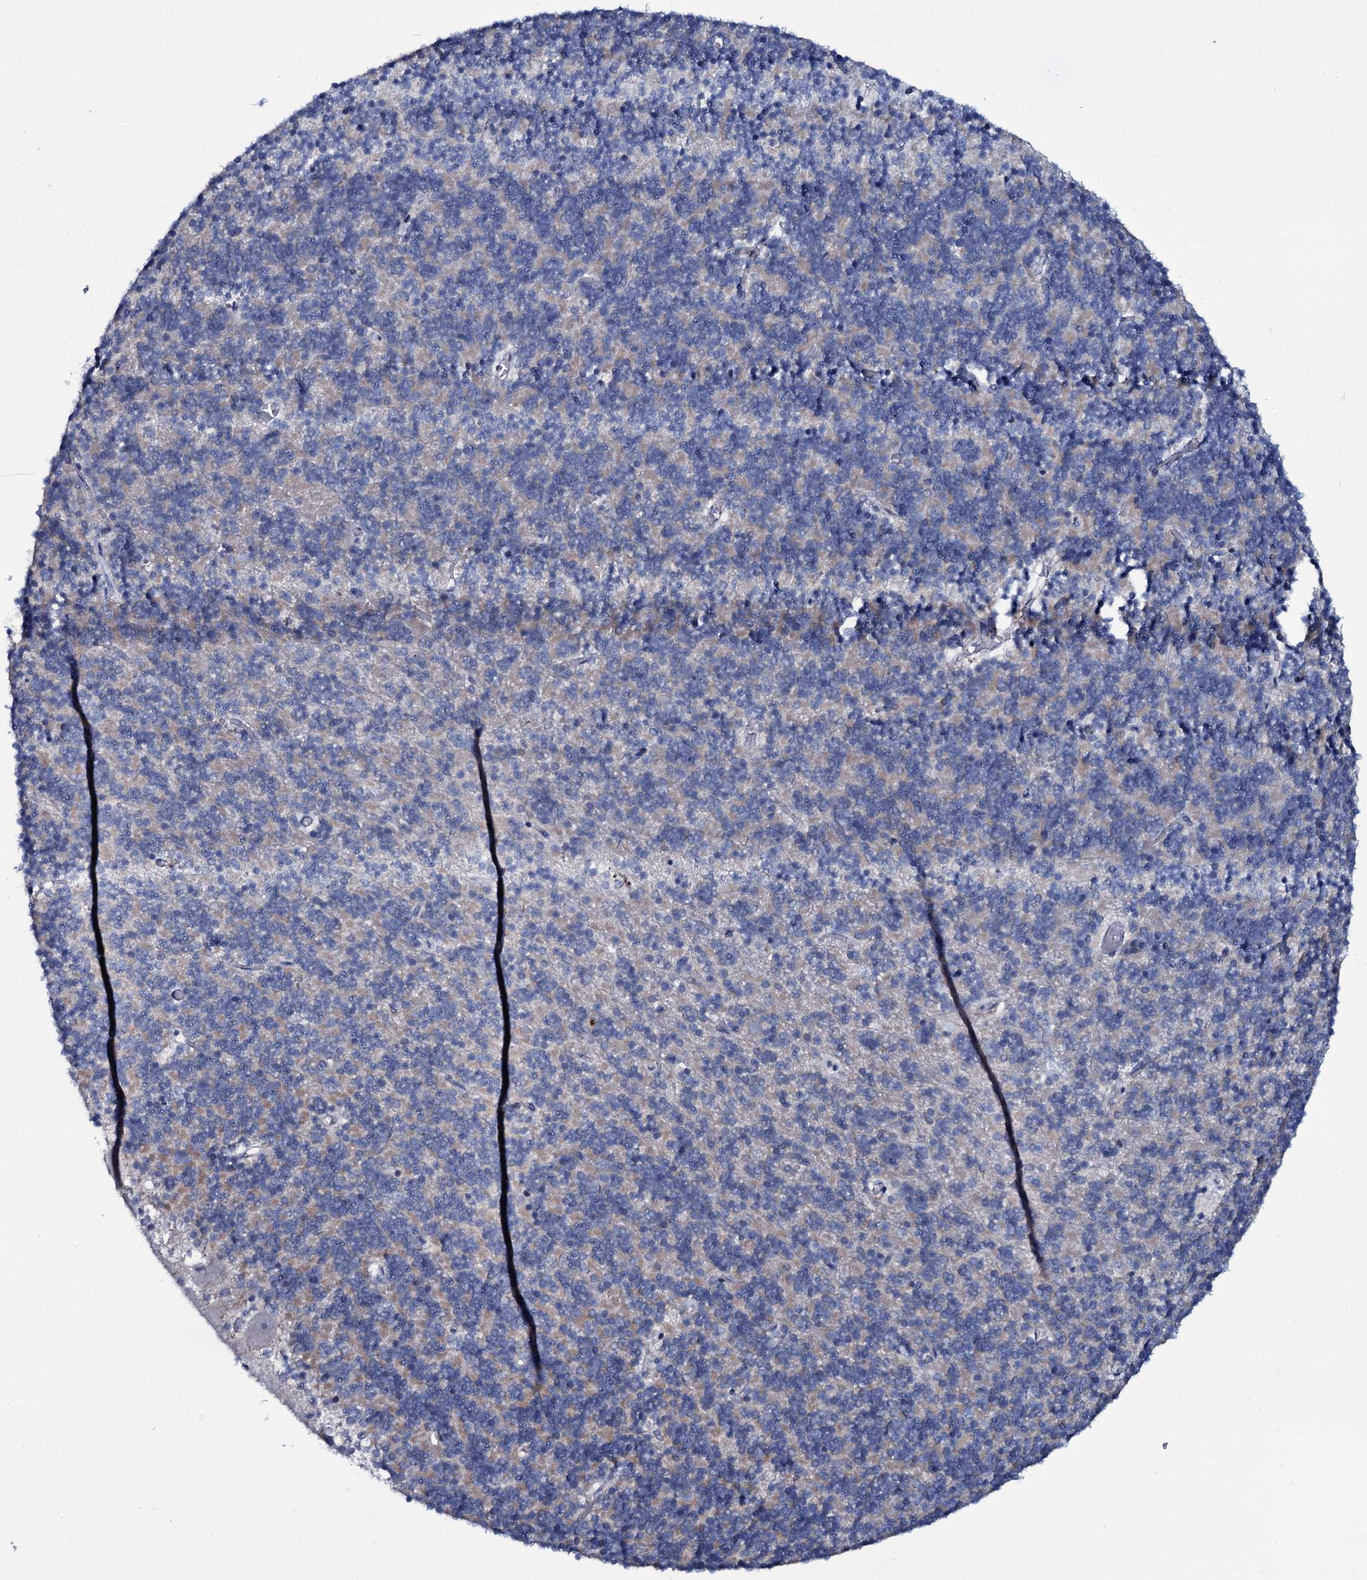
{"staining": {"intensity": "weak", "quantity": "<25%", "location": "cytoplasmic/membranous"}, "tissue": "cerebellum", "cell_type": "Cells in granular layer", "image_type": "normal", "snomed": [{"axis": "morphology", "description": "Normal tissue, NOS"}, {"axis": "topography", "description": "Cerebellum"}], "caption": "Immunohistochemistry (IHC) histopathology image of benign cerebellum: cerebellum stained with DAB (3,3'-diaminobenzidine) demonstrates no significant protein expression in cells in granular layer. The staining is performed using DAB brown chromogen with nuclei counter-stained in using hematoxylin.", "gene": "WIPF3", "patient": {"sex": "male", "age": 54}}